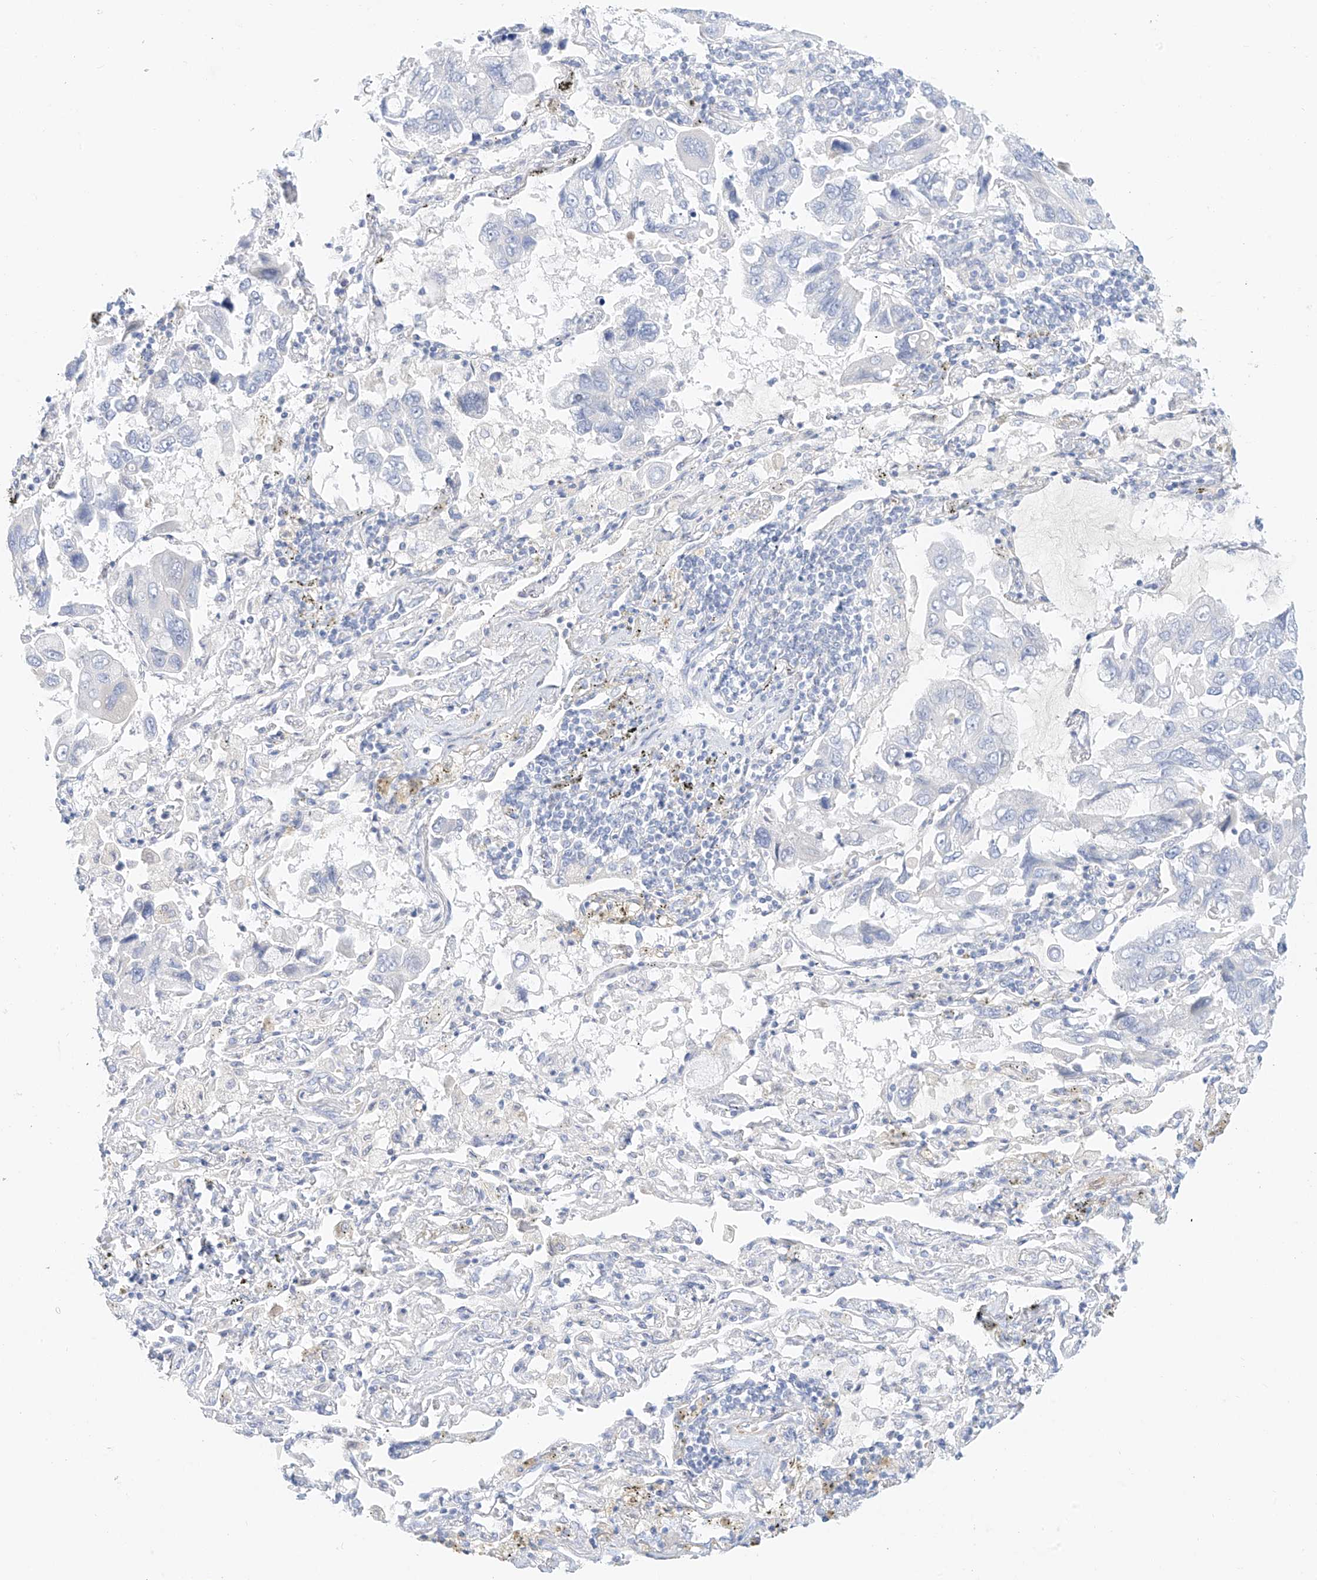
{"staining": {"intensity": "negative", "quantity": "none", "location": "none"}, "tissue": "lung cancer", "cell_type": "Tumor cells", "image_type": "cancer", "snomed": [{"axis": "morphology", "description": "Adenocarcinoma, NOS"}, {"axis": "topography", "description": "Lung"}], "caption": "Tumor cells are negative for protein expression in human lung cancer.", "gene": "ST3GAL5", "patient": {"sex": "male", "age": 64}}